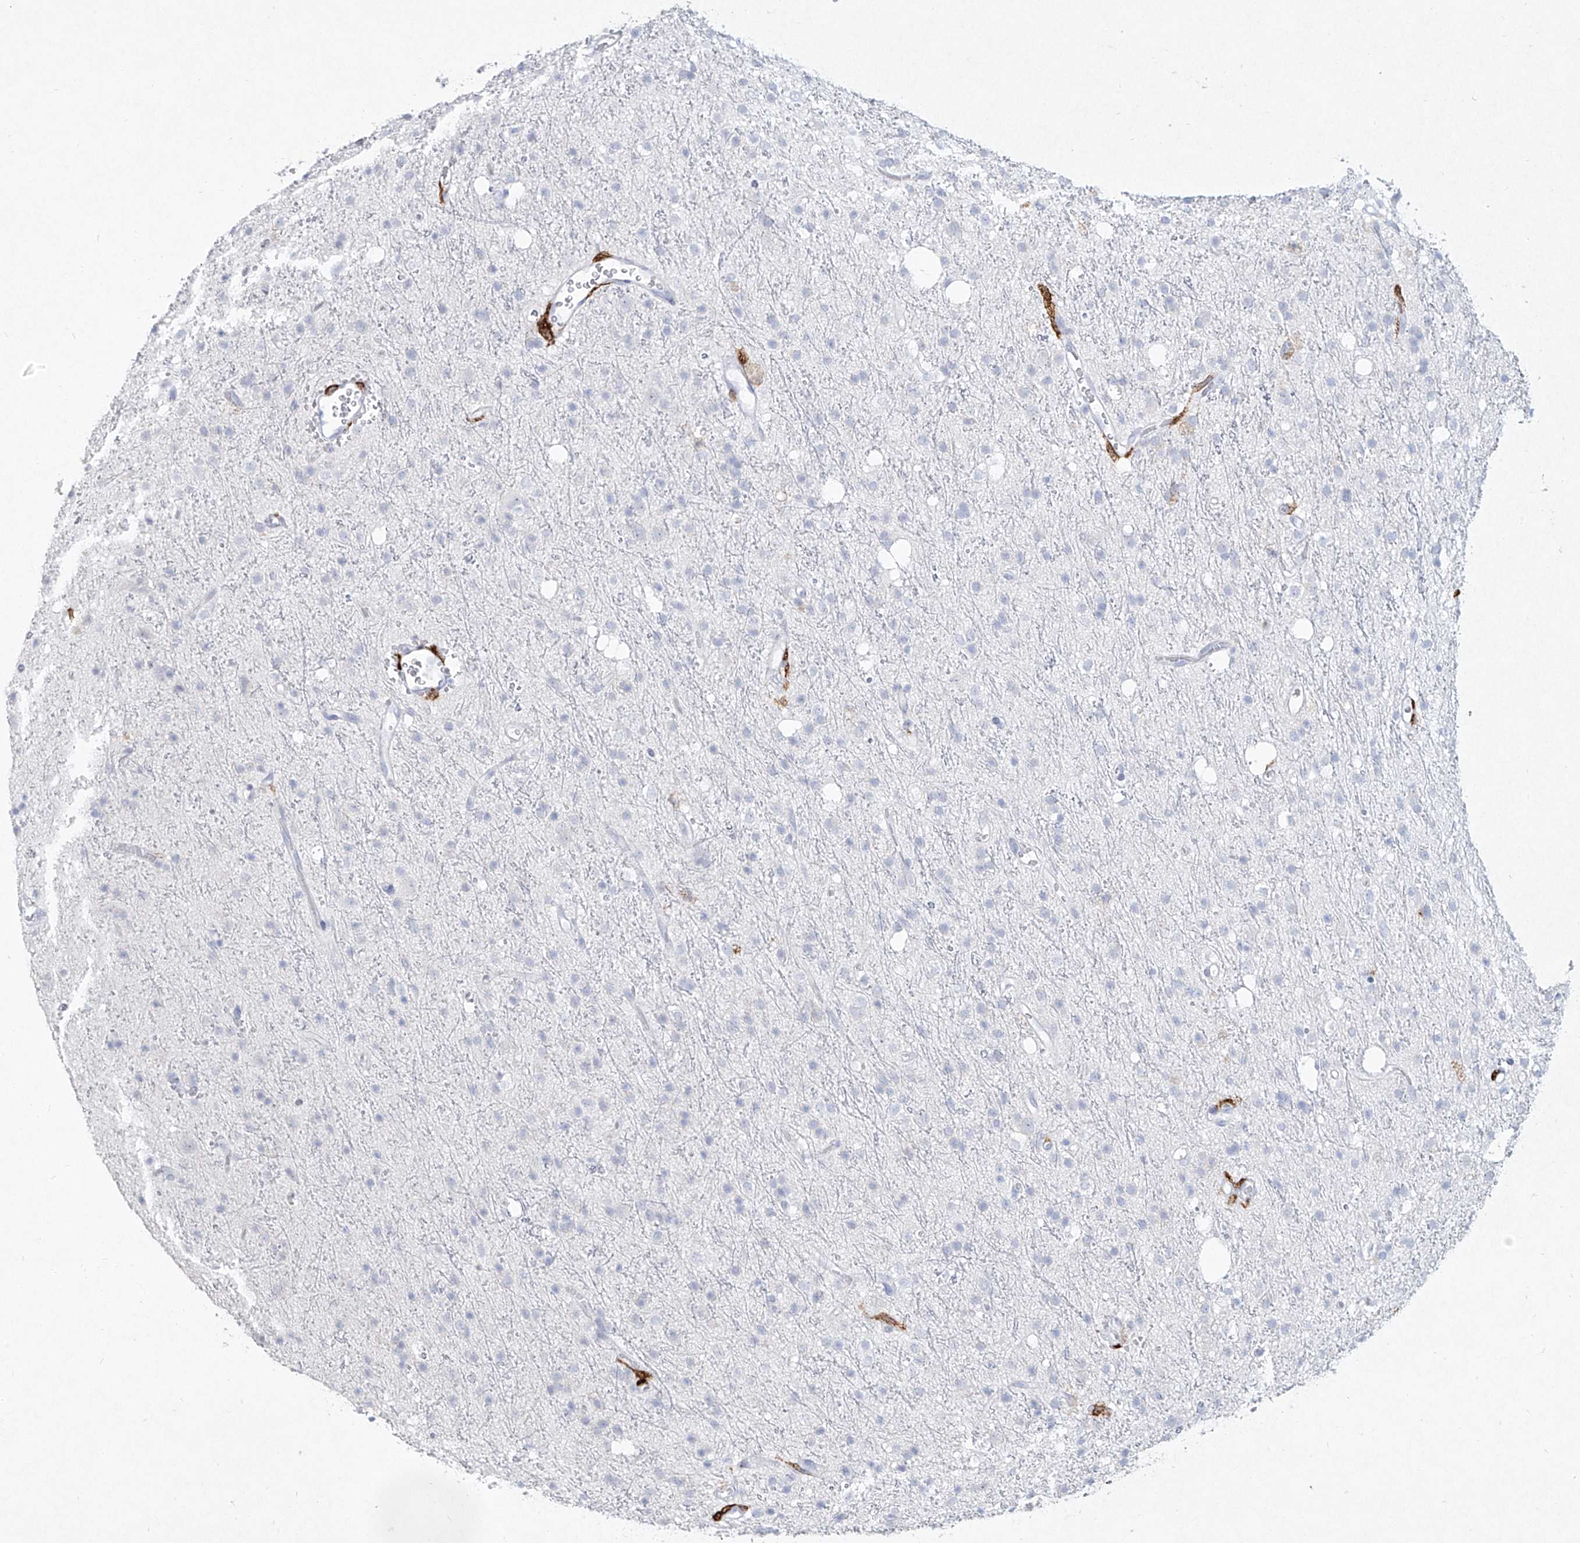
{"staining": {"intensity": "negative", "quantity": "none", "location": "none"}, "tissue": "glioma", "cell_type": "Tumor cells", "image_type": "cancer", "snomed": [{"axis": "morphology", "description": "Glioma, malignant, High grade"}, {"axis": "topography", "description": "Brain"}], "caption": "This is an immunohistochemistry (IHC) photomicrograph of human glioma. There is no expression in tumor cells.", "gene": "CD209", "patient": {"sex": "male", "age": 47}}